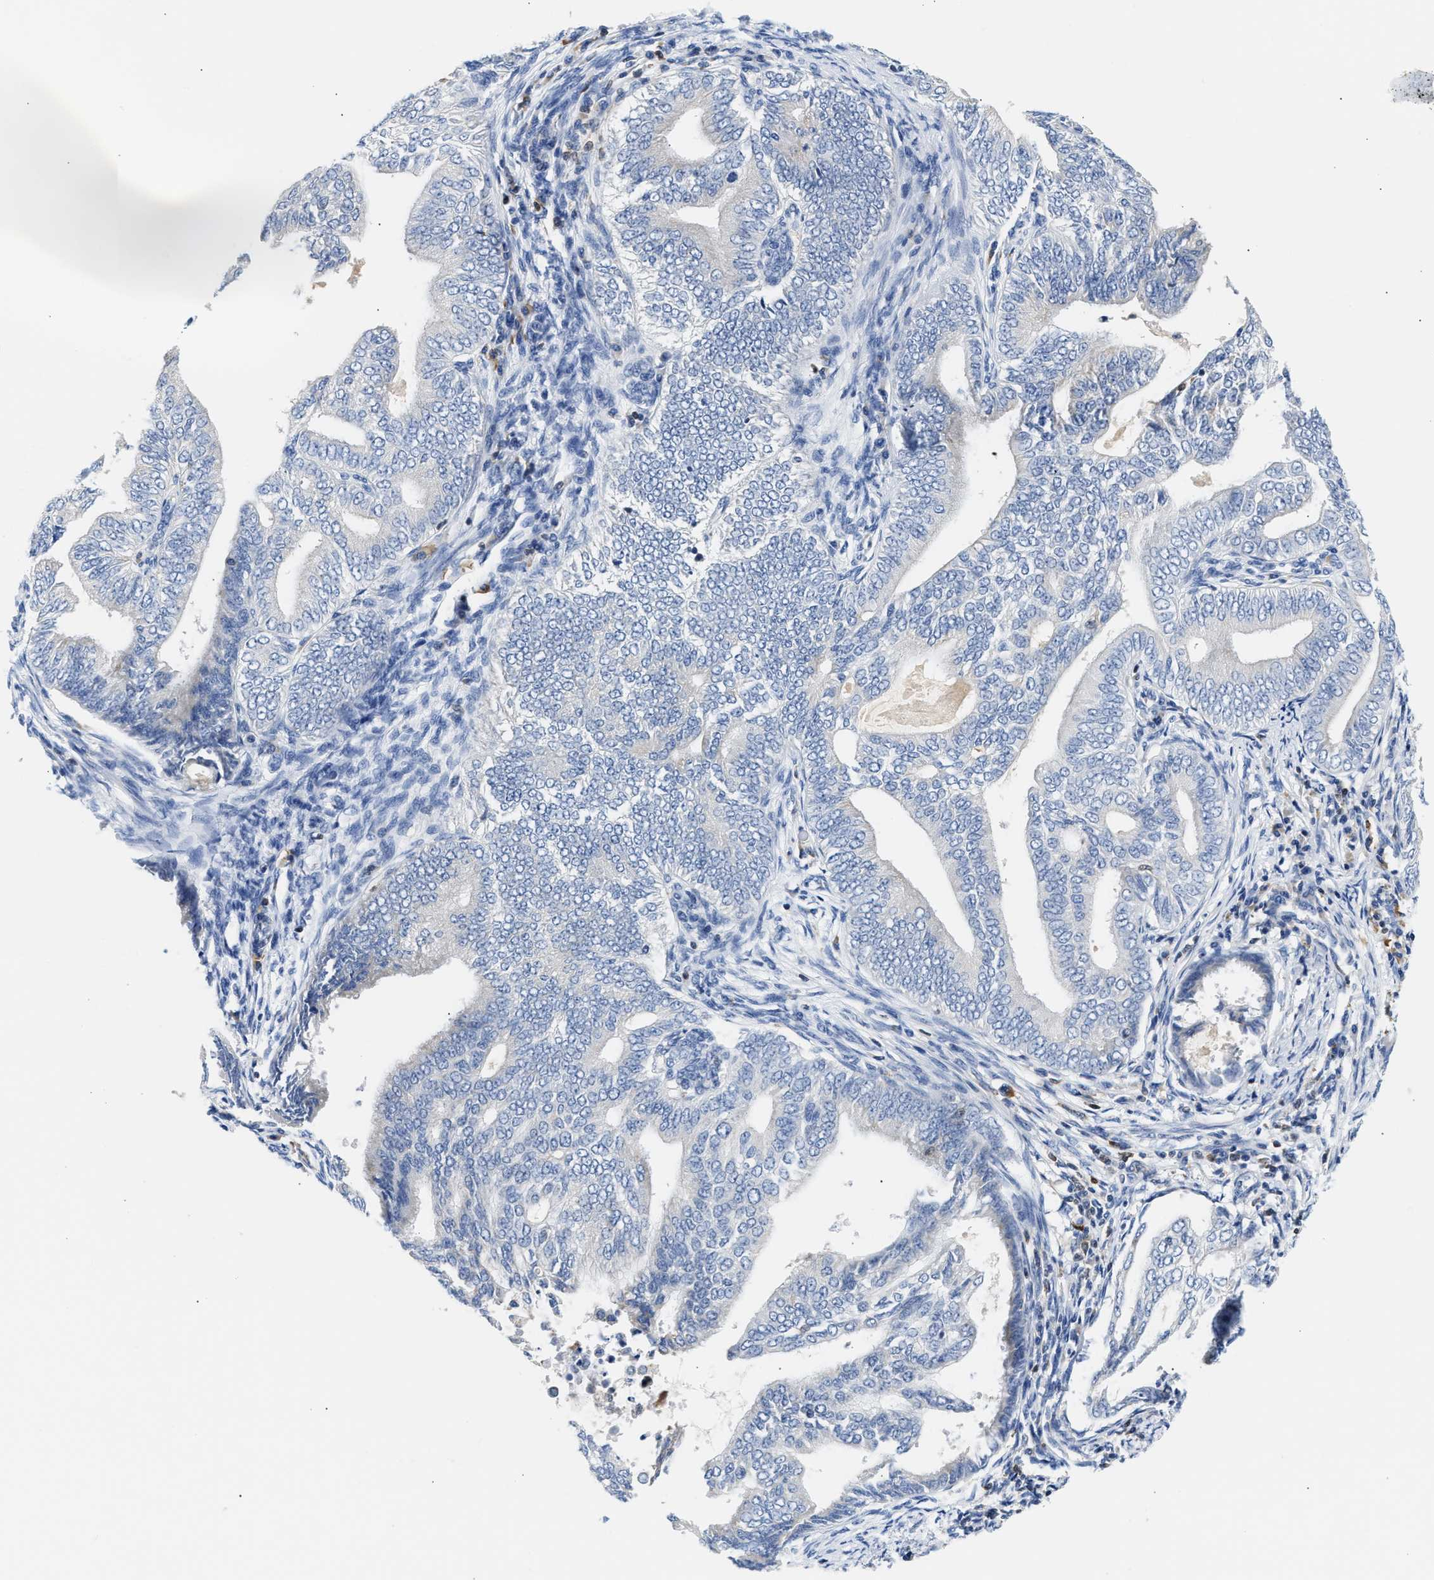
{"staining": {"intensity": "negative", "quantity": "none", "location": "none"}, "tissue": "endometrial cancer", "cell_type": "Tumor cells", "image_type": "cancer", "snomed": [{"axis": "morphology", "description": "Adenocarcinoma, NOS"}, {"axis": "topography", "description": "Endometrium"}], "caption": "Immunohistochemistry (IHC) of human adenocarcinoma (endometrial) displays no staining in tumor cells.", "gene": "SLIT2", "patient": {"sex": "female", "age": 58}}